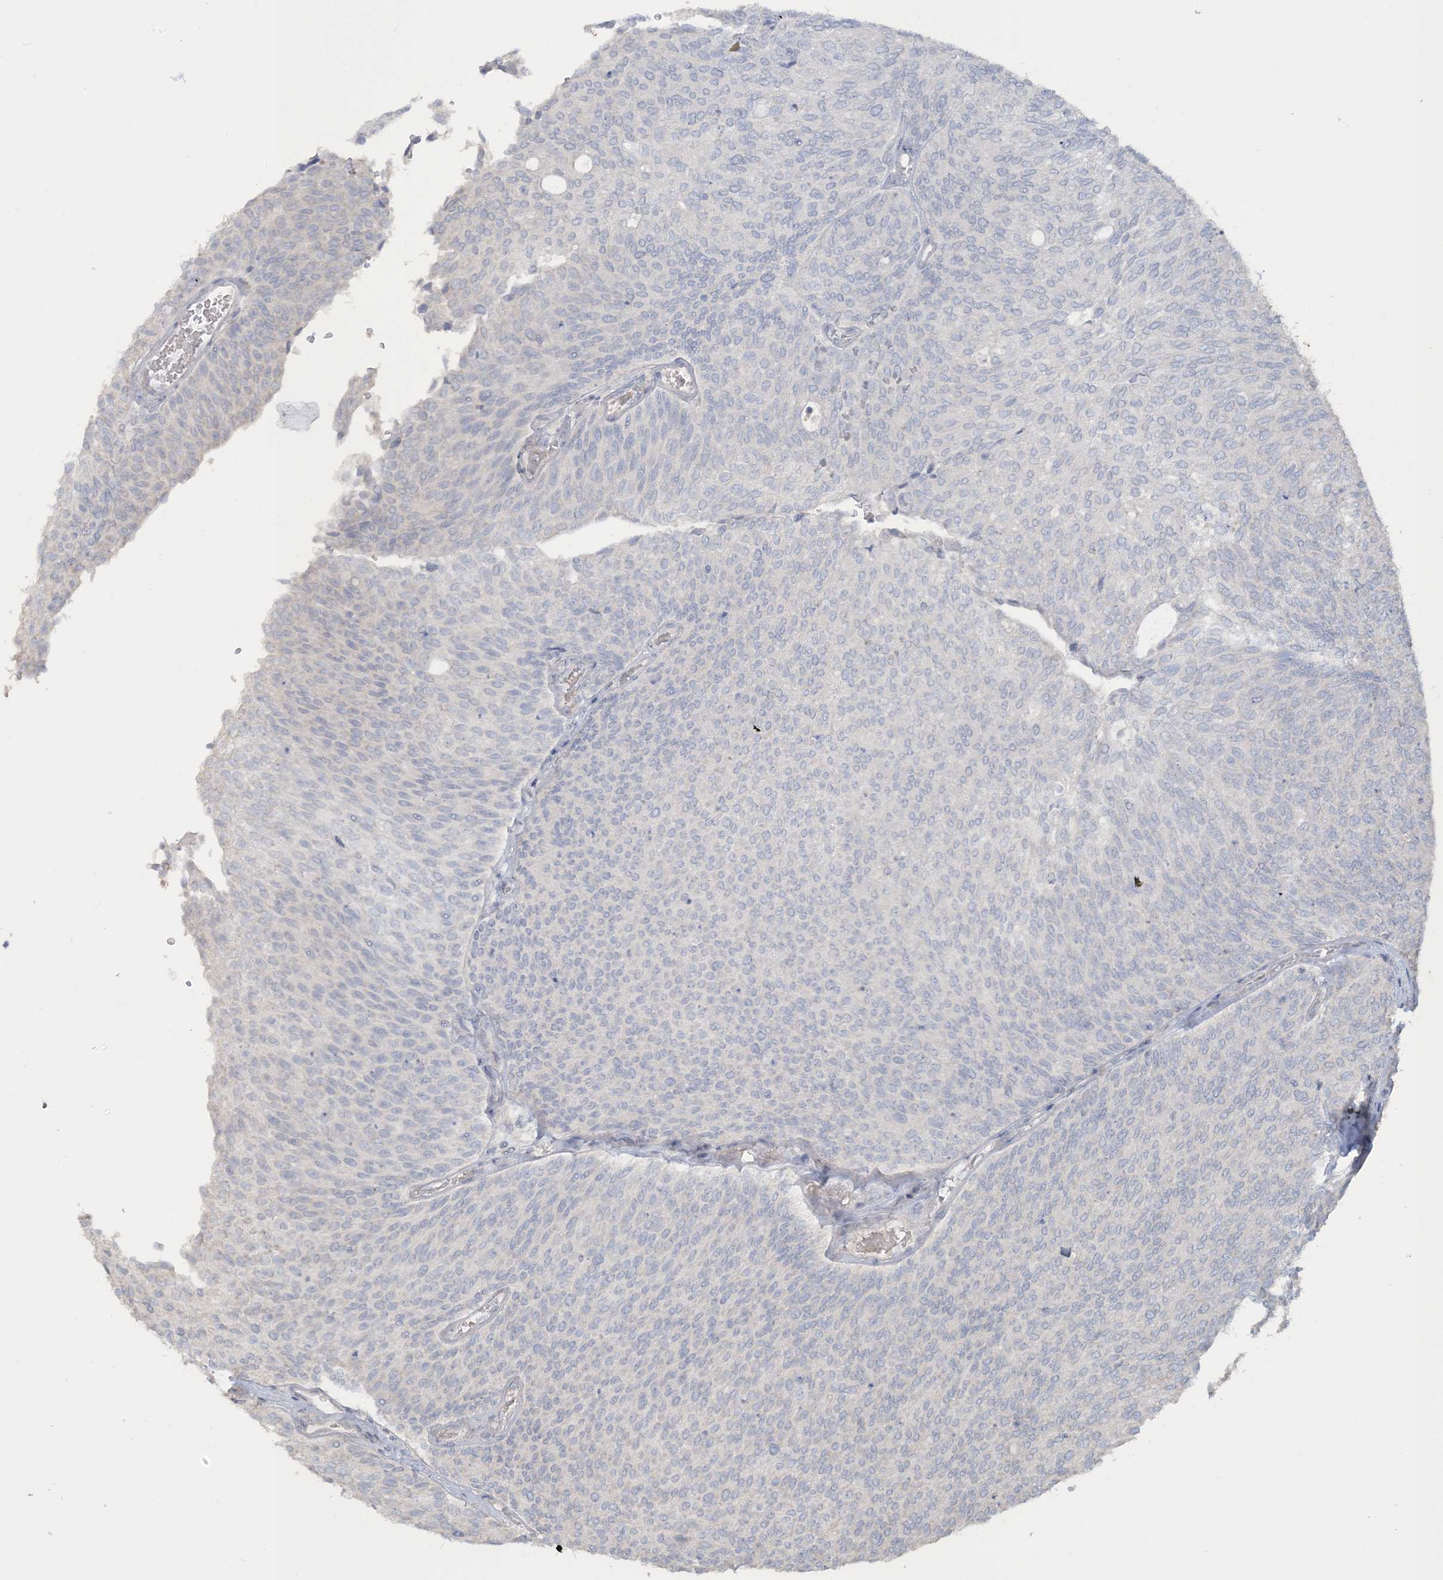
{"staining": {"intensity": "negative", "quantity": "none", "location": "none"}, "tissue": "urothelial cancer", "cell_type": "Tumor cells", "image_type": "cancer", "snomed": [{"axis": "morphology", "description": "Urothelial carcinoma, Low grade"}, {"axis": "topography", "description": "Urinary bladder"}], "caption": "A high-resolution micrograph shows IHC staining of urothelial cancer, which exhibits no significant expression in tumor cells. (DAB IHC, high magnification).", "gene": "NPHS2", "patient": {"sex": "female", "age": 79}}